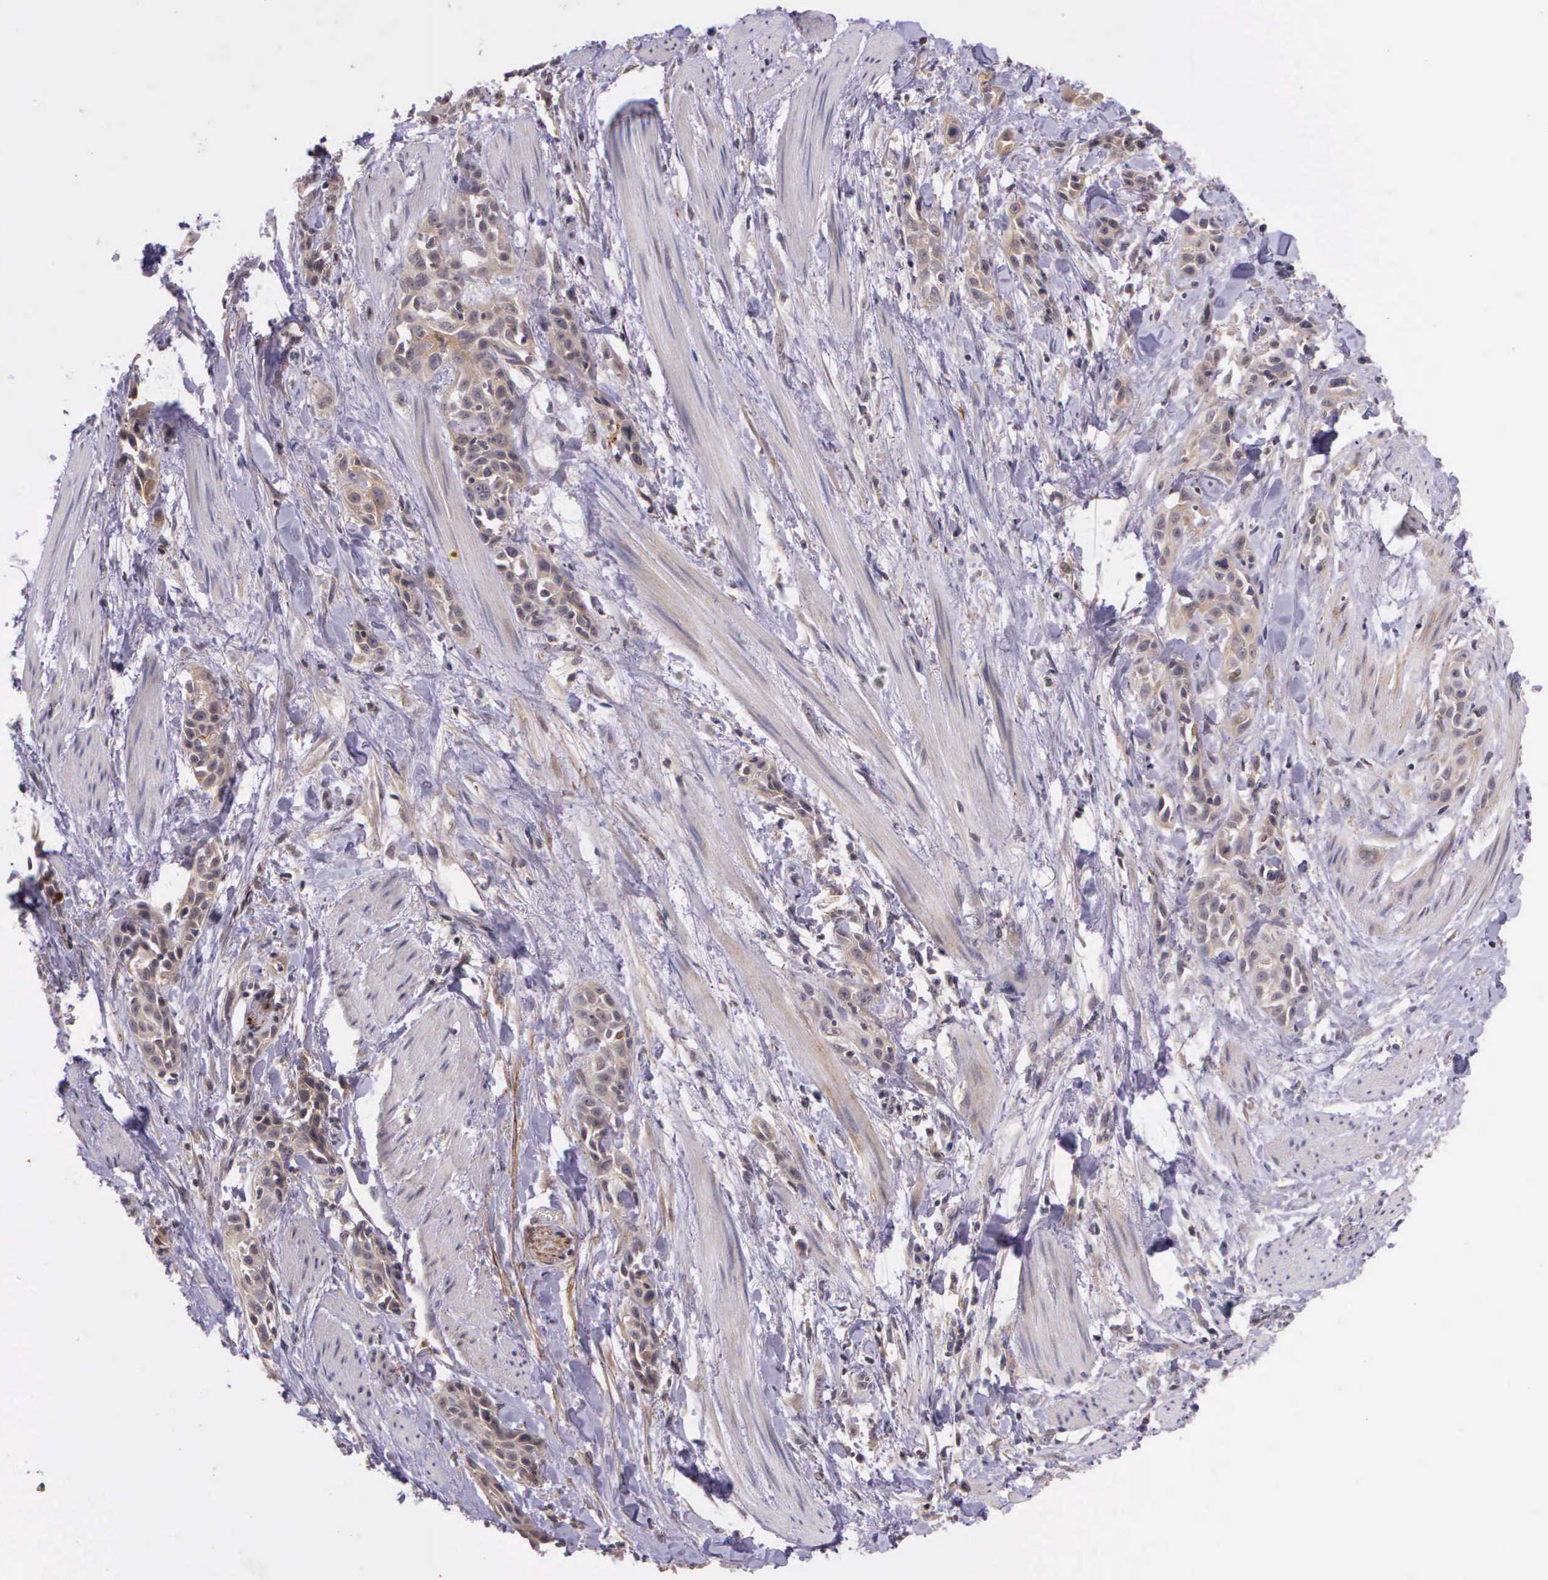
{"staining": {"intensity": "weak", "quantity": "25%-75%", "location": "cytoplasmic/membranous"}, "tissue": "skin cancer", "cell_type": "Tumor cells", "image_type": "cancer", "snomed": [{"axis": "morphology", "description": "Squamous cell carcinoma, NOS"}, {"axis": "topography", "description": "Skin"}, {"axis": "topography", "description": "Anal"}], "caption": "The immunohistochemical stain shows weak cytoplasmic/membranous staining in tumor cells of squamous cell carcinoma (skin) tissue.", "gene": "PRICKLE3", "patient": {"sex": "male", "age": 64}}